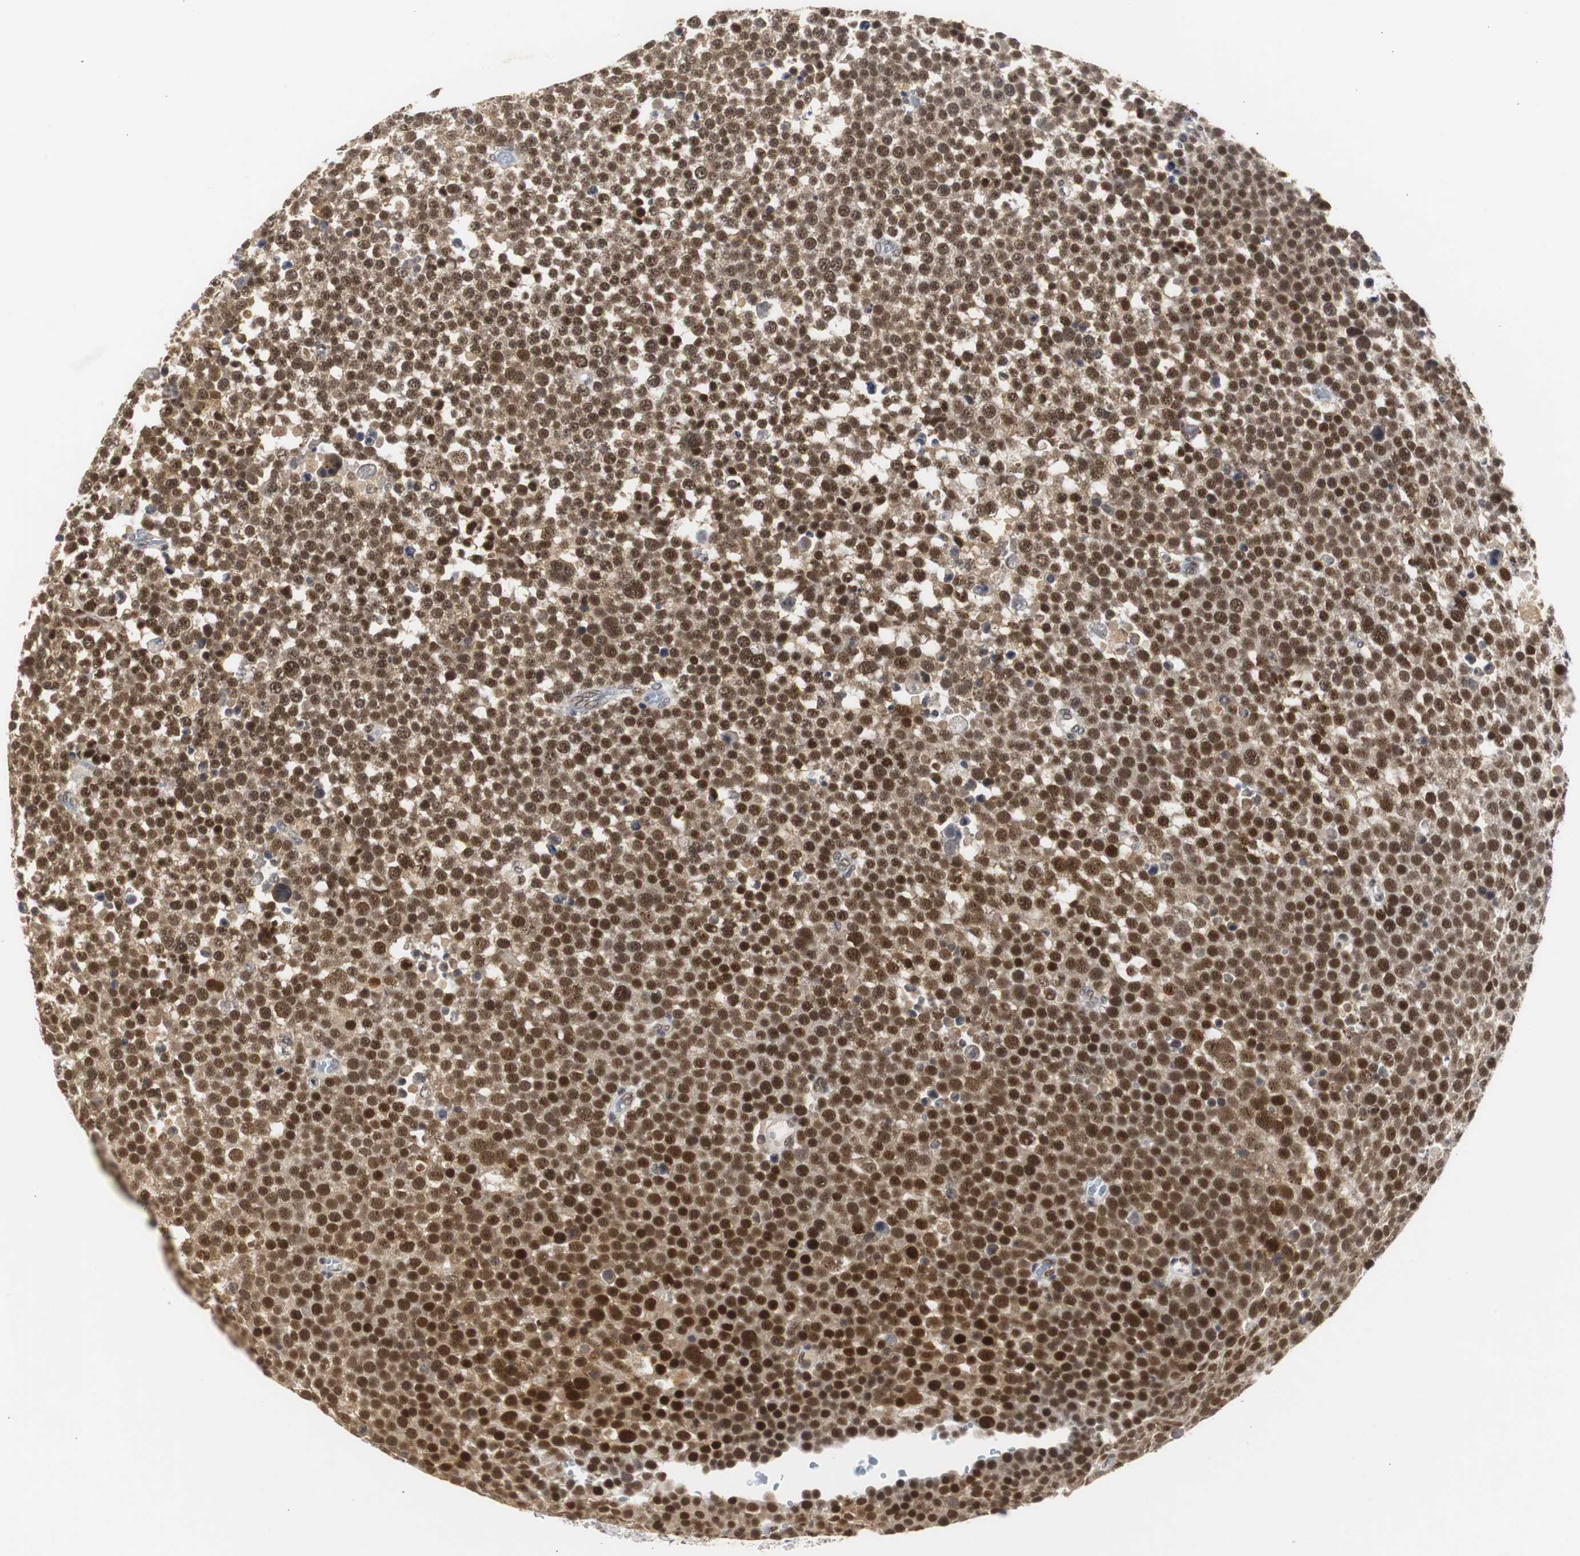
{"staining": {"intensity": "strong", "quantity": ">75%", "location": "nuclear"}, "tissue": "testis cancer", "cell_type": "Tumor cells", "image_type": "cancer", "snomed": [{"axis": "morphology", "description": "Seminoma, NOS"}, {"axis": "topography", "description": "Testis"}], "caption": "DAB (3,3'-diaminobenzidine) immunohistochemical staining of seminoma (testis) exhibits strong nuclear protein positivity in about >75% of tumor cells.", "gene": "ZFC3H1", "patient": {"sex": "male", "age": 71}}